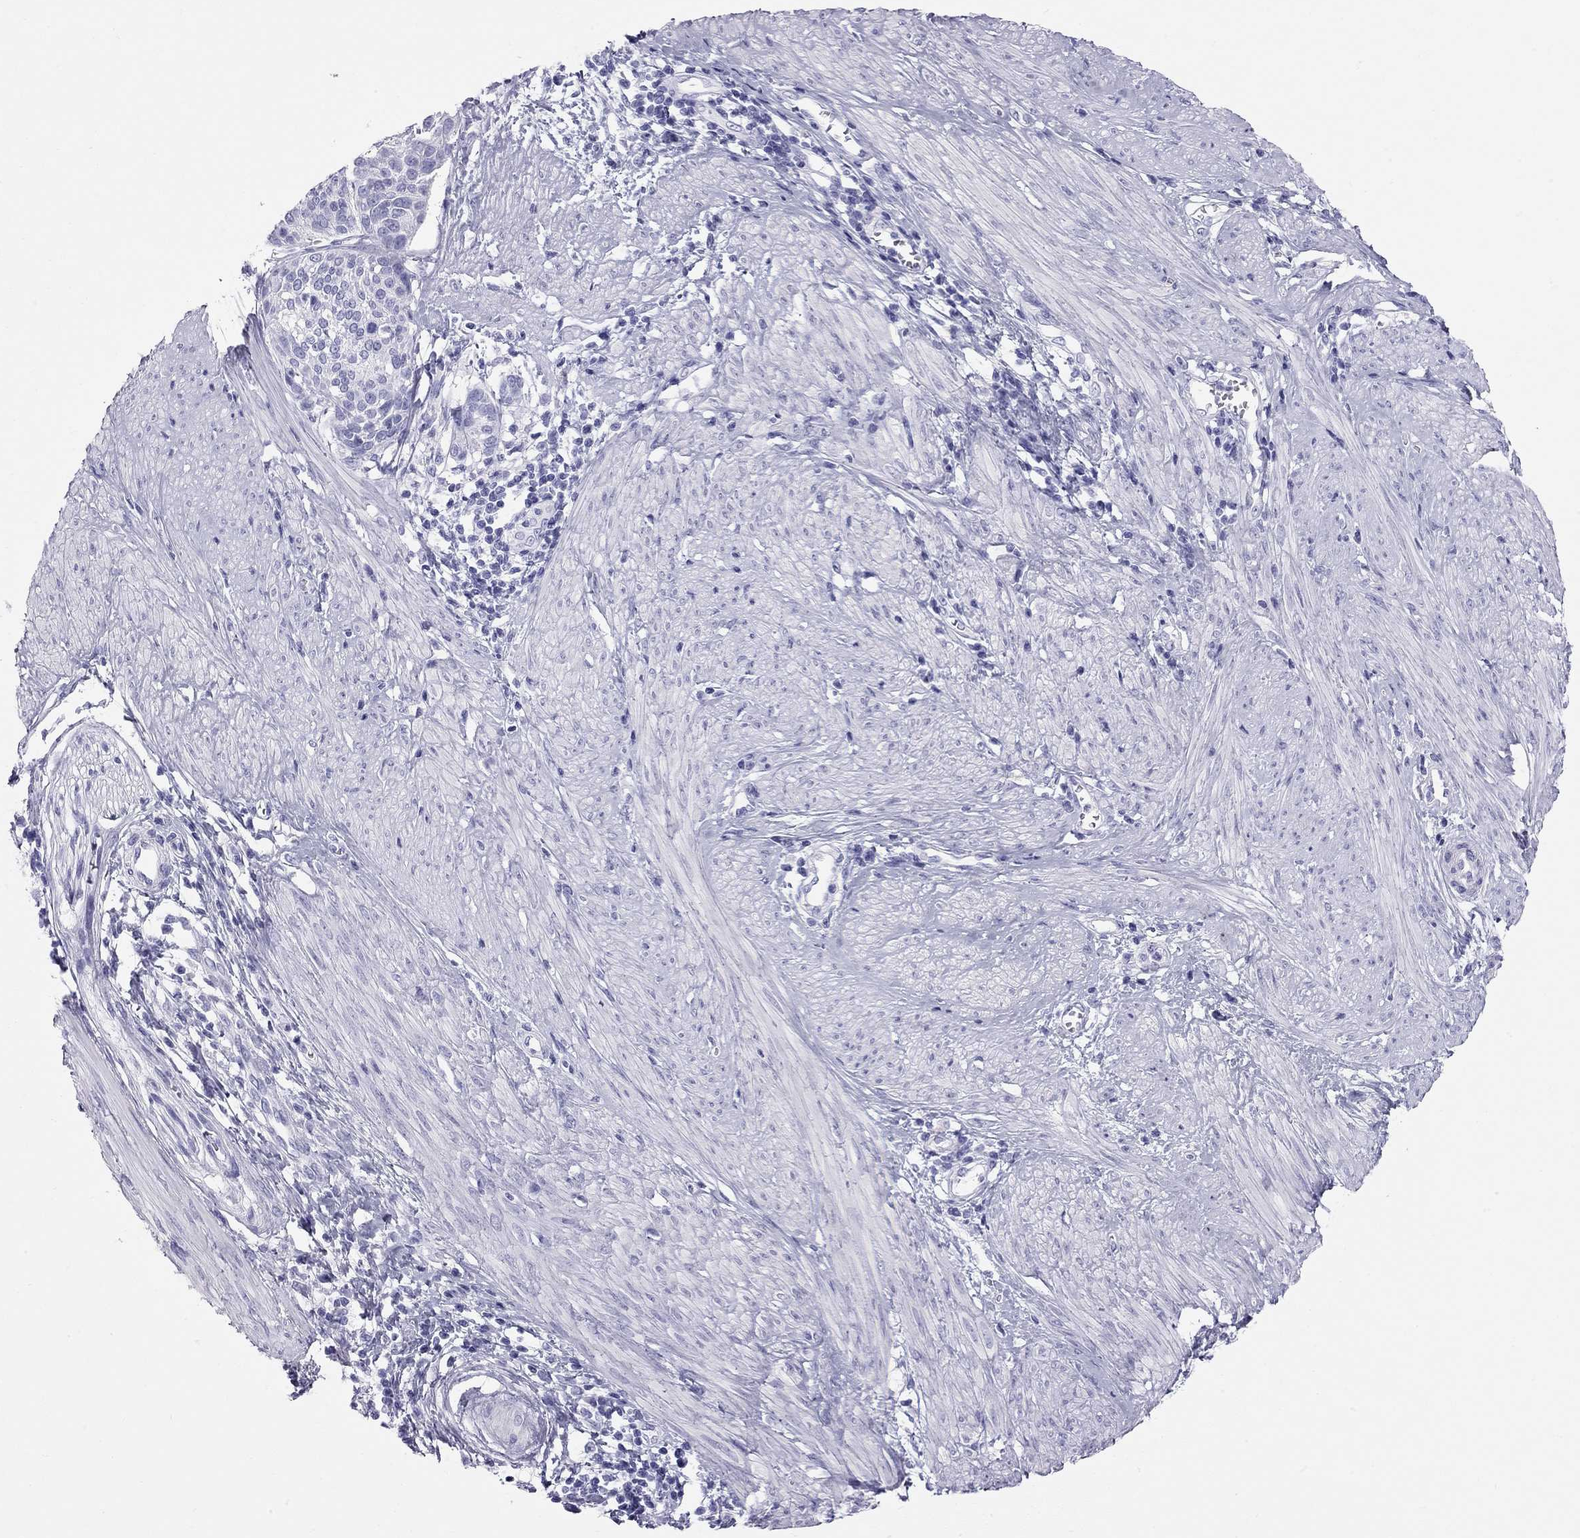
{"staining": {"intensity": "negative", "quantity": "none", "location": "none"}, "tissue": "cervical cancer", "cell_type": "Tumor cells", "image_type": "cancer", "snomed": [{"axis": "morphology", "description": "Squamous cell carcinoma, NOS"}, {"axis": "topography", "description": "Cervix"}], "caption": "Cervical squamous cell carcinoma was stained to show a protein in brown. There is no significant expression in tumor cells.", "gene": "TRPM3", "patient": {"sex": "female", "age": 39}}